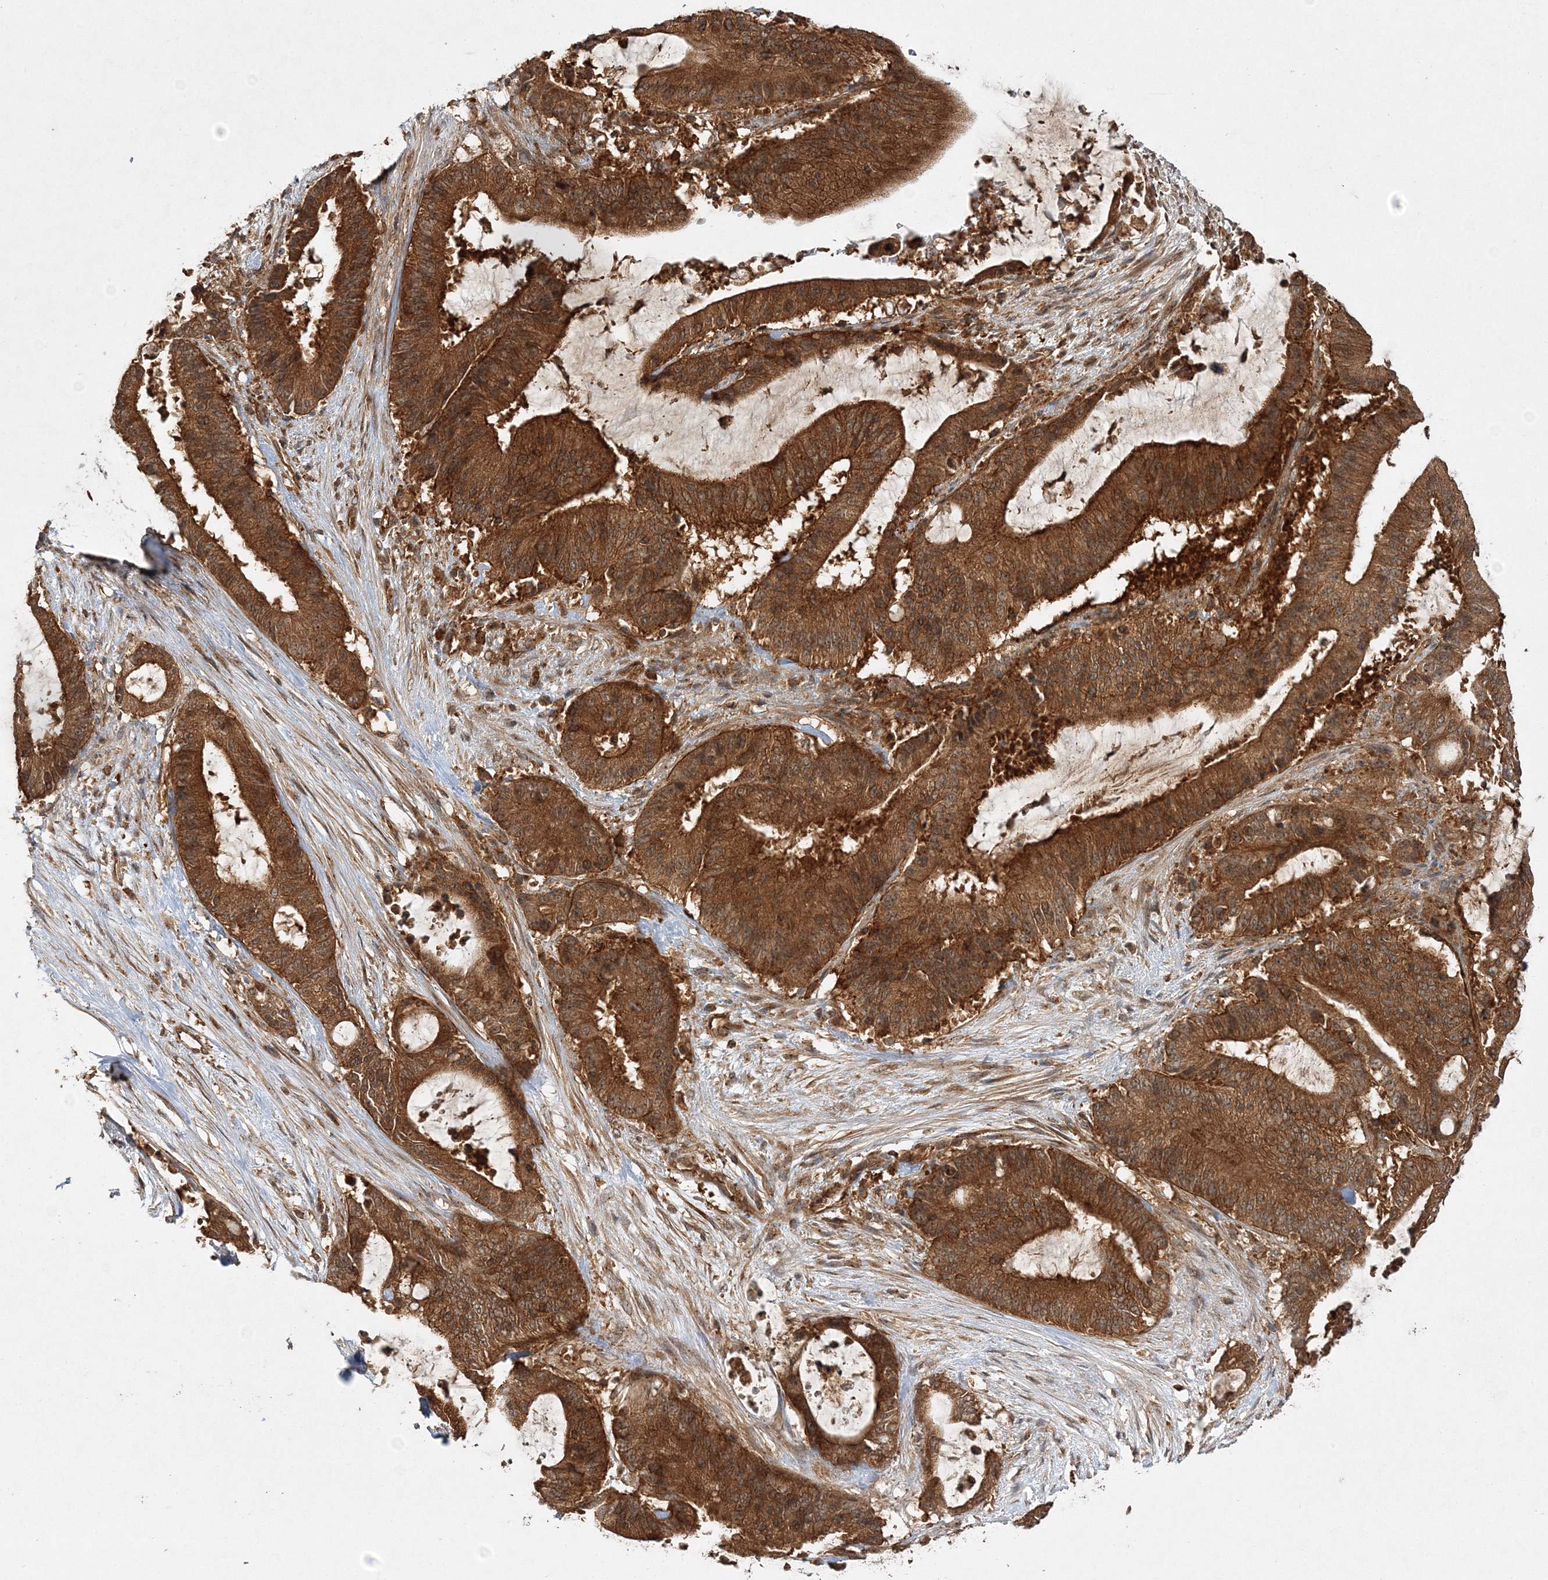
{"staining": {"intensity": "strong", "quantity": ">75%", "location": "cytoplasmic/membranous"}, "tissue": "liver cancer", "cell_type": "Tumor cells", "image_type": "cancer", "snomed": [{"axis": "morphology", "description": "Normal tissue, NOS"}, {"axis": "morphology", "description": "Cholangiocarcinoma"}, {"axis": "topography", "description": "Liver"}, {"axis": "topography", "description": "Peripheral nerve tissue"}], "caption": "This photomicrograph exhibits immunohistochemistry (IHC) staining of human liver cancer, with high strong cytoplasmic/membranous positivity in about >75% of tumor cells.", "gene": "WDR37", "patient": {"sex": "female", "age": 73}}